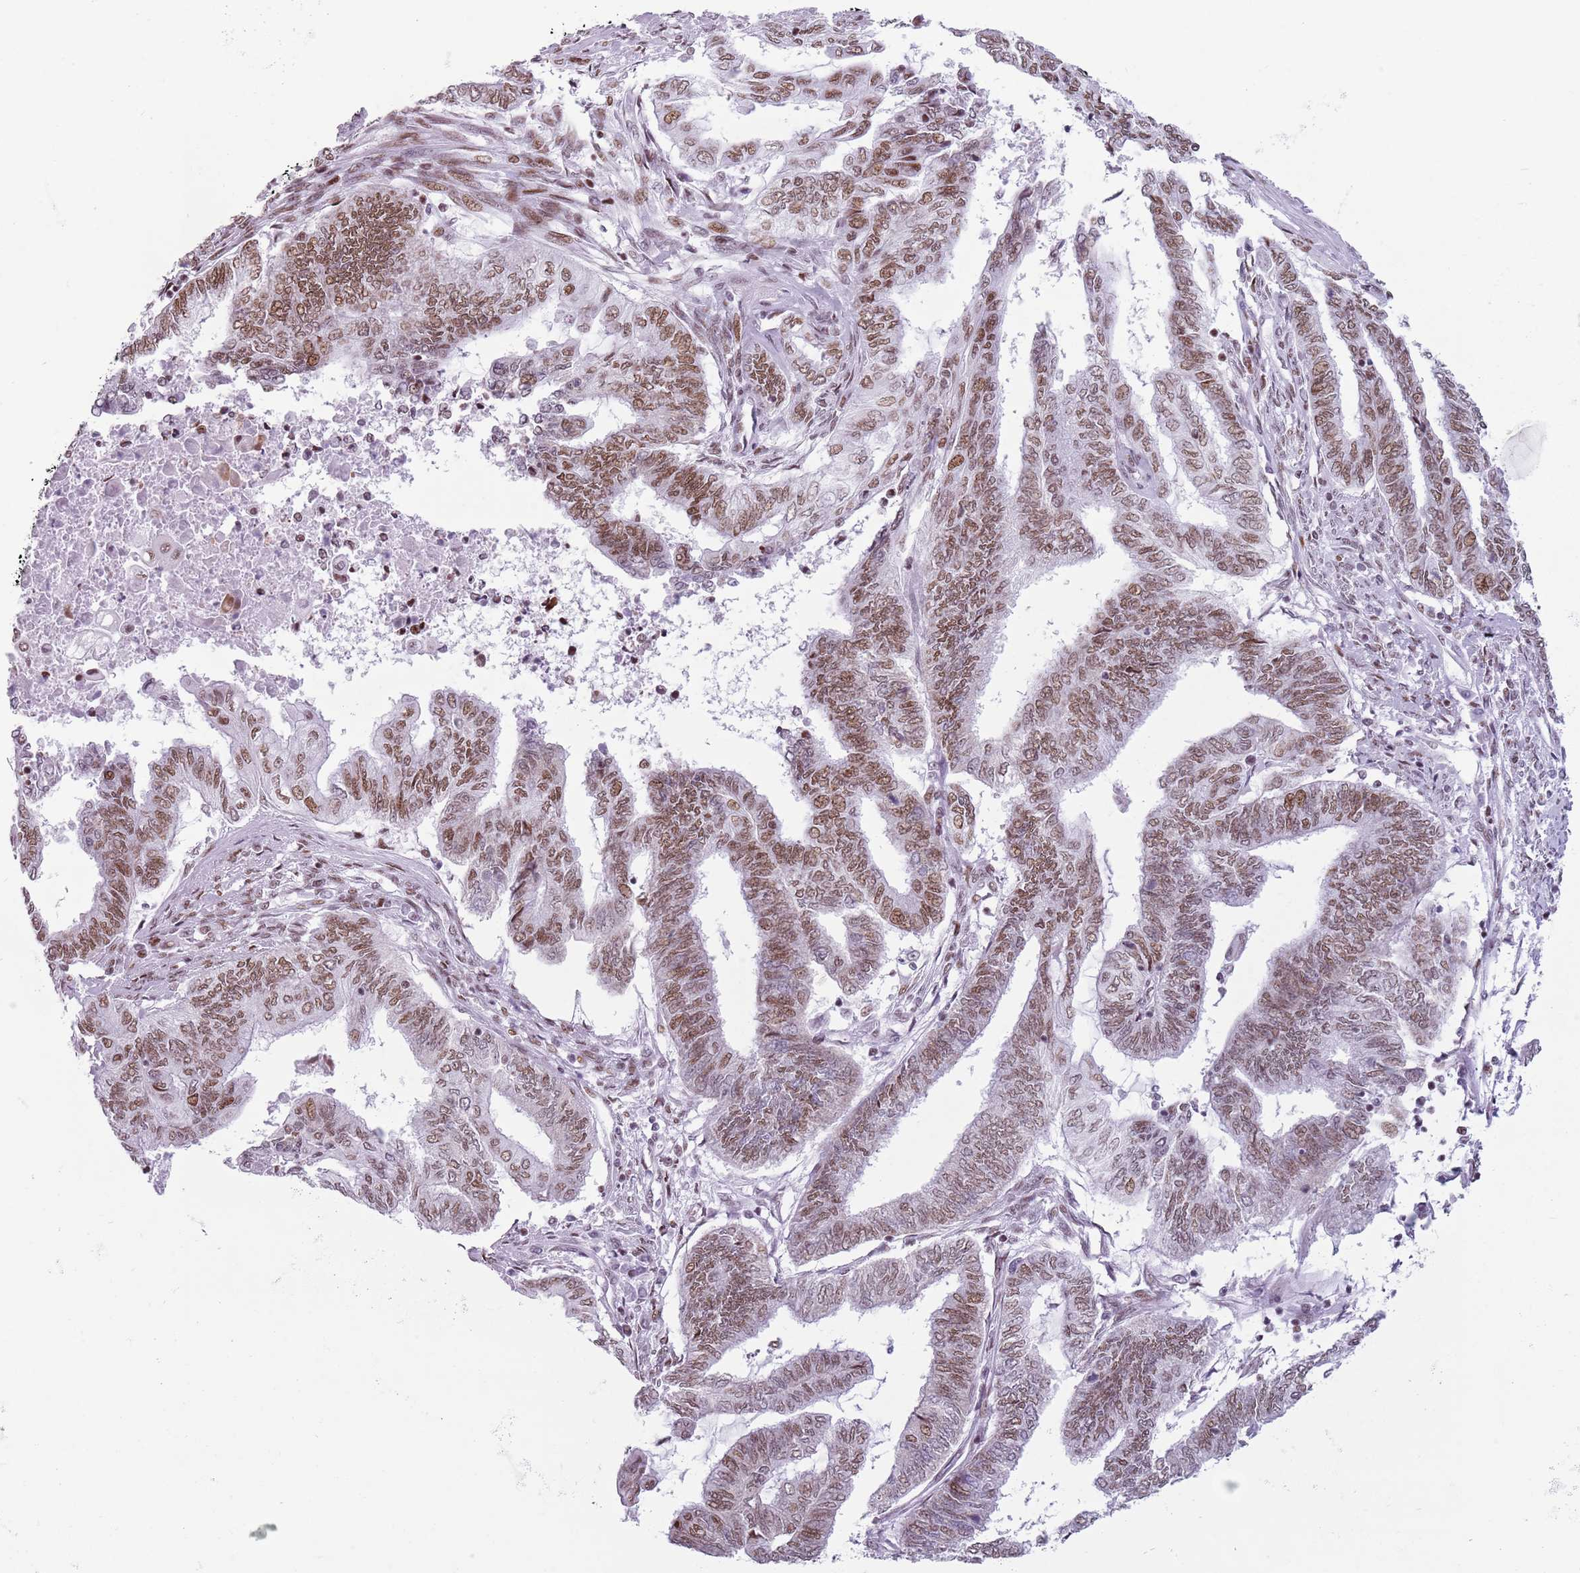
{"staining": {"intensity": "moderate", "quantity": ">75%", "location": "nuclear"}, "tissue": "endometrial cancer", "cell_type": "Tumor cells", "image_type": "cancer", "snomed": [{"axis": "morphology", "description": "Adenocarcinoma, NOS"}, {"axis": "topography", "description": "Uterus"}, {"axis": "topography", "description": "Endometrium"}], "caption": "Immunohistochemistry (DAB (3,3'-diaminobenzidine)) staining of endometrial adenocarcinoma reveals moderate nuclear protein positivity in about >75% of tumor cells.", "gene": "FAM104B", "patient": {"sex": "female", "age": 70}}